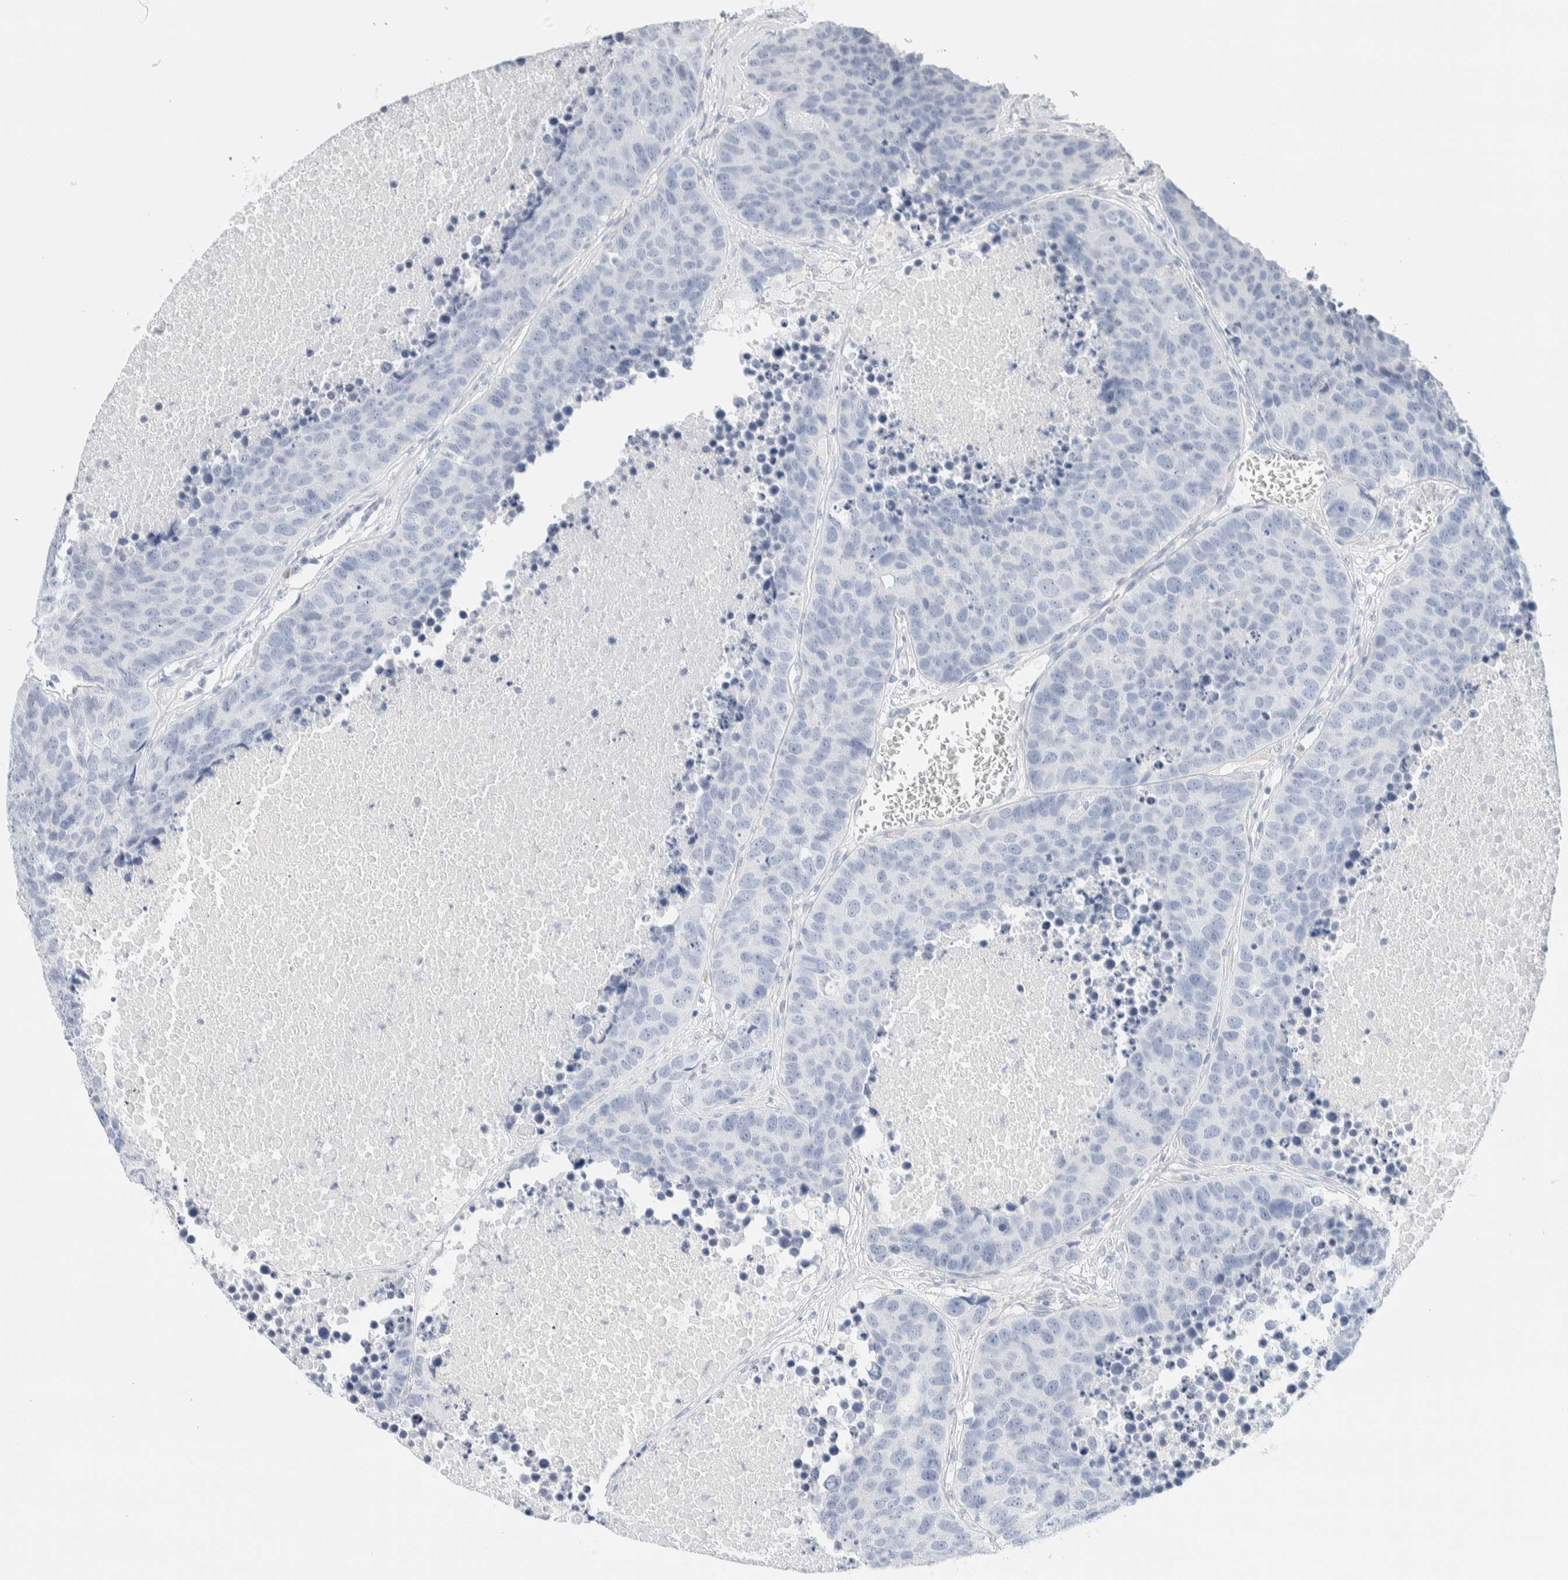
{"staining": {"intensity": "negative", "quantity": "none", "location": "none"}, "tissue": "carcinoid", "cell_type": "Tumor cells", "image_type": "cancer", "snomed": [{"axis": "morphology", "description": "Carcinoid, malignant, NOS"}, {"axis": "topography", "description": "Lung"}], "caption": "Micrograph shows no protein staining in tumor cells of carcinoid tissue. (DAB immunohistochemistry (IHC) visualized using brightfield microscopy, high magnification).", "gene": "ATCAY", "patient": {"sex": "male", "age": 60}}